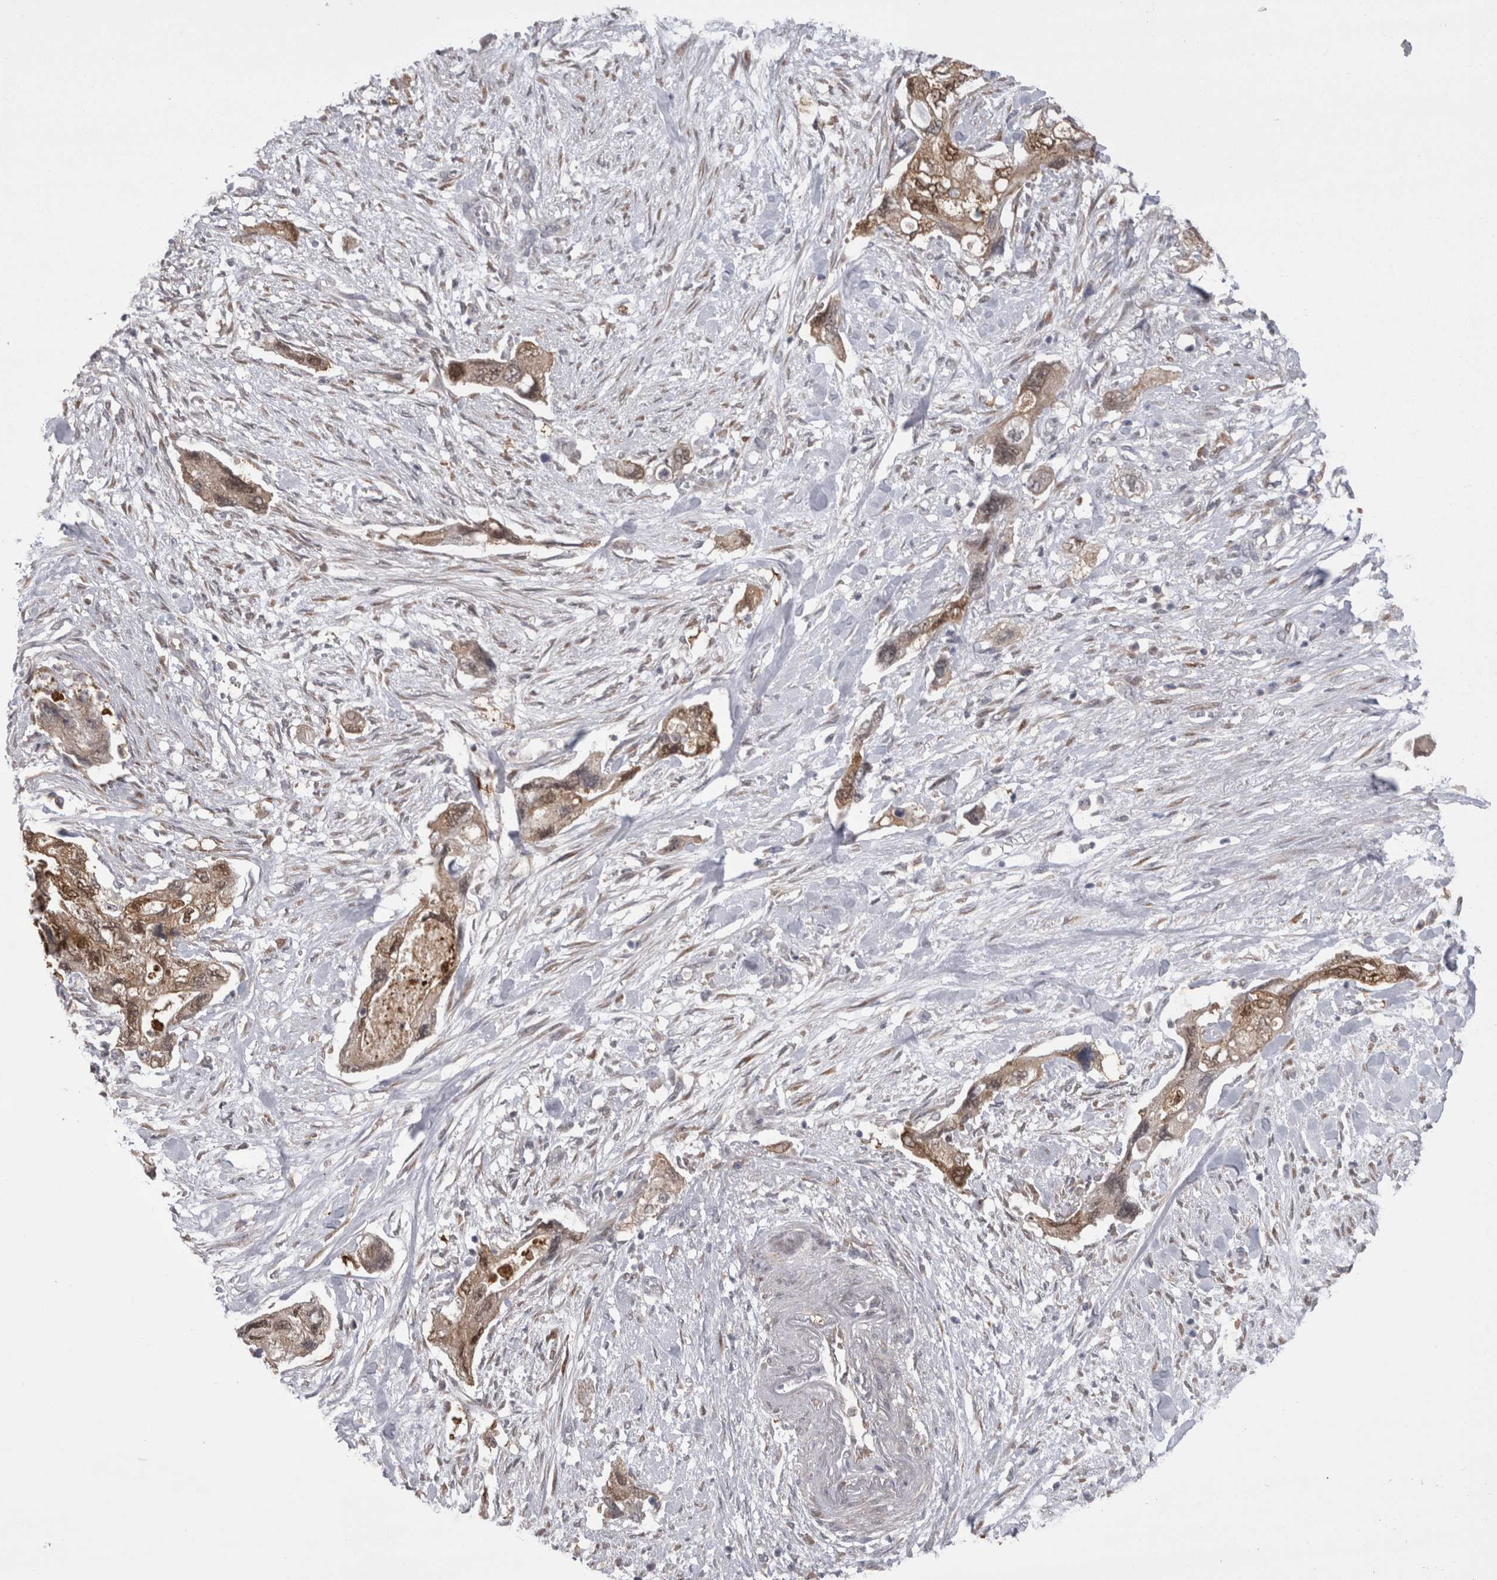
{"staining": {"intensity": "moderate", "quantity": ">75%", "location": "cytoplasmic/membranous,nuclear"}, "tissue": "pancreatic cancer", "cell_type": "Tumor cells", "image_type": "cancer", "snomed": [{"axis": "morphology", "description": "Adenocarcinoma, NOS"}, {"axis": "topography", "description": "Pancreas"}], "caption": "A high-resolution image shows IHC staining of pancreatic cancer (adenocarcinoma), which shows moderate cytoplasmic/membranous and nuclear positivity in about >75% of tumor cells.", "gene": "CHIC2", "patient": {"sex": "female", "age": 73}}